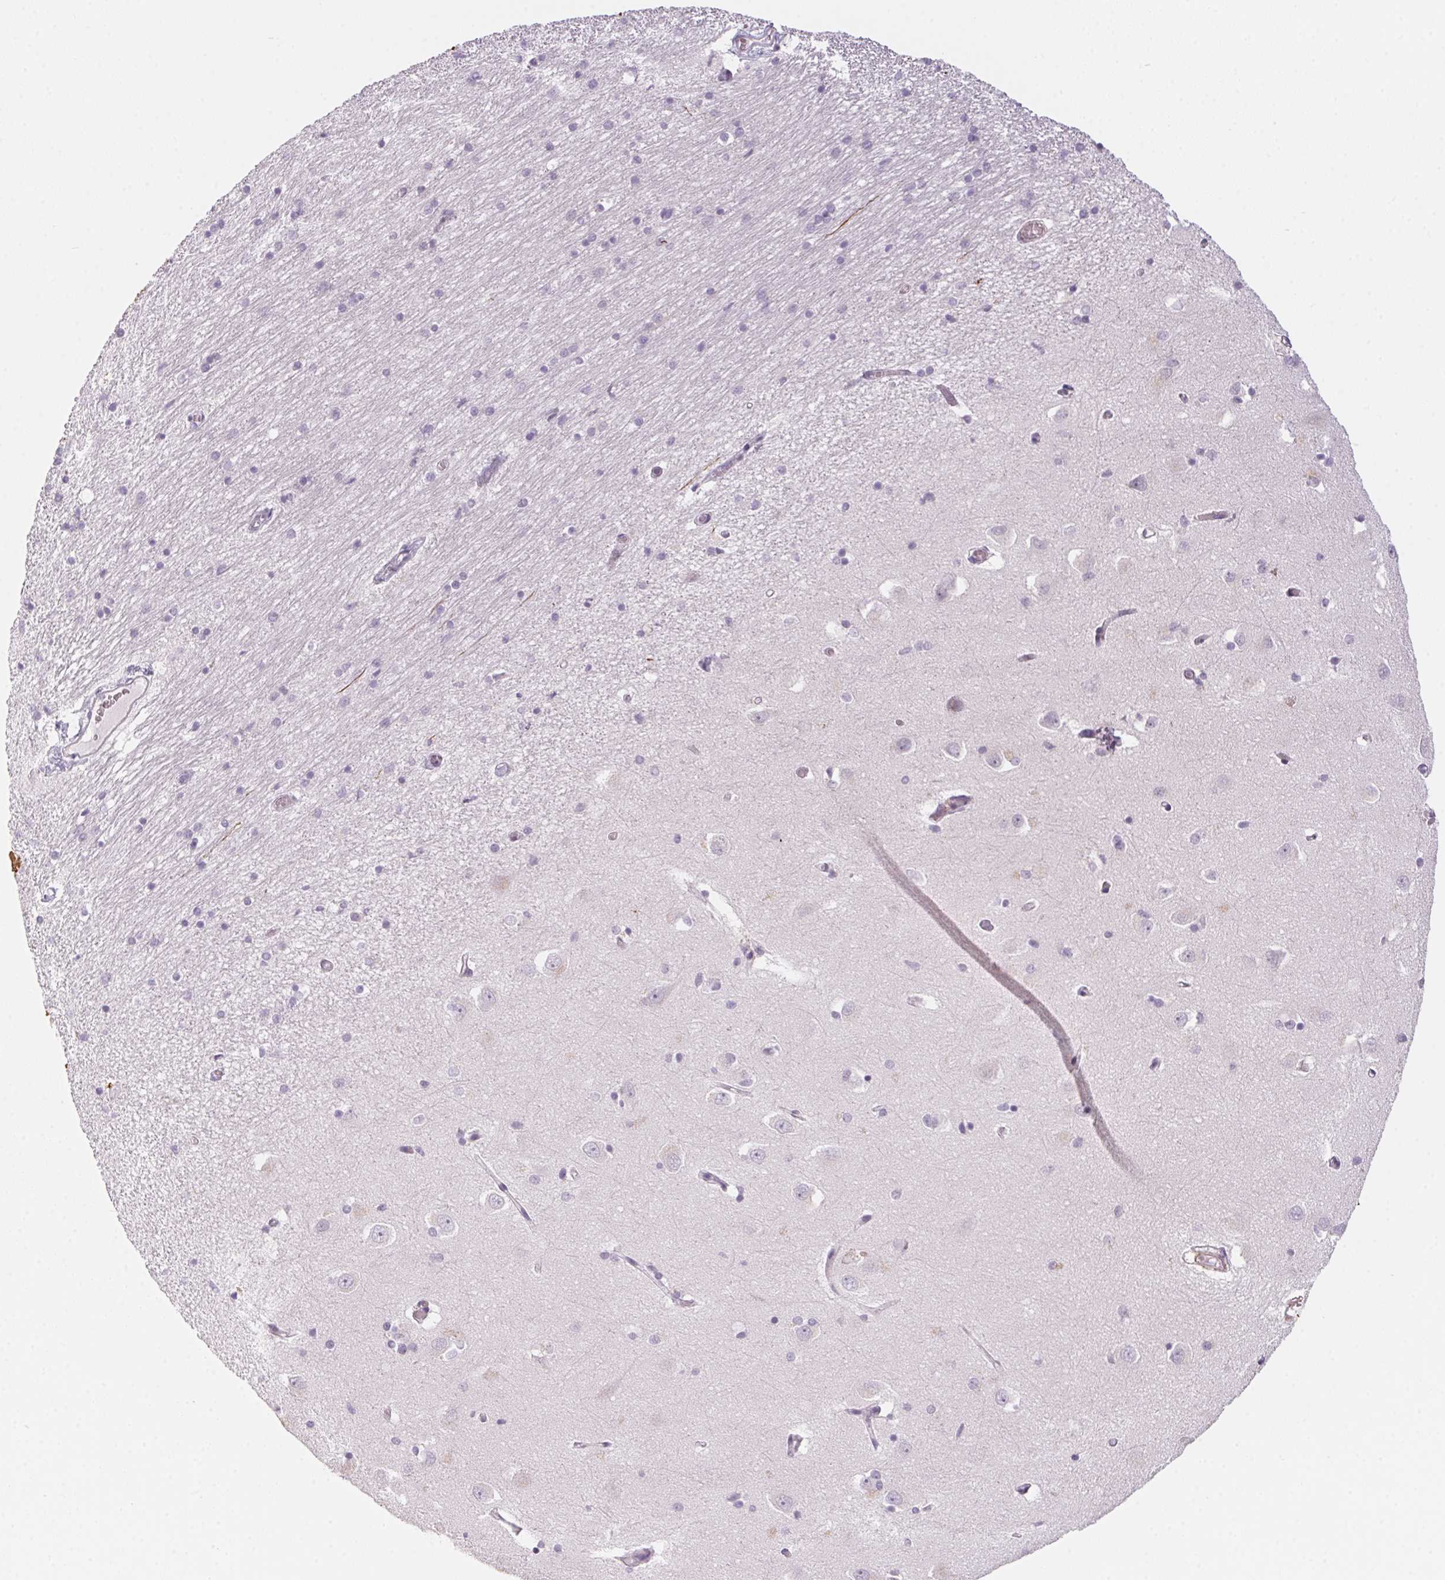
{"staining": {"intensity": "negative", "quantity": "none", "location": "none"}, "tissue": "caudate", "cell_type": "Glial cells", "image_type": "normal", "snomed": [{"axis": "morphology", "description": "Normal tissue, NOS"}, {"axis": "topography", "description": "Lateral ventricle wall"}, {"axis": "topography", "description": "Hippocampus"}], "caption": "Immunohistochemistry (IHC) of benign human caudate reveals no positivity in glial cells.", "gene": "PRPH", "patient": {"sex": "female", "age": 63}}